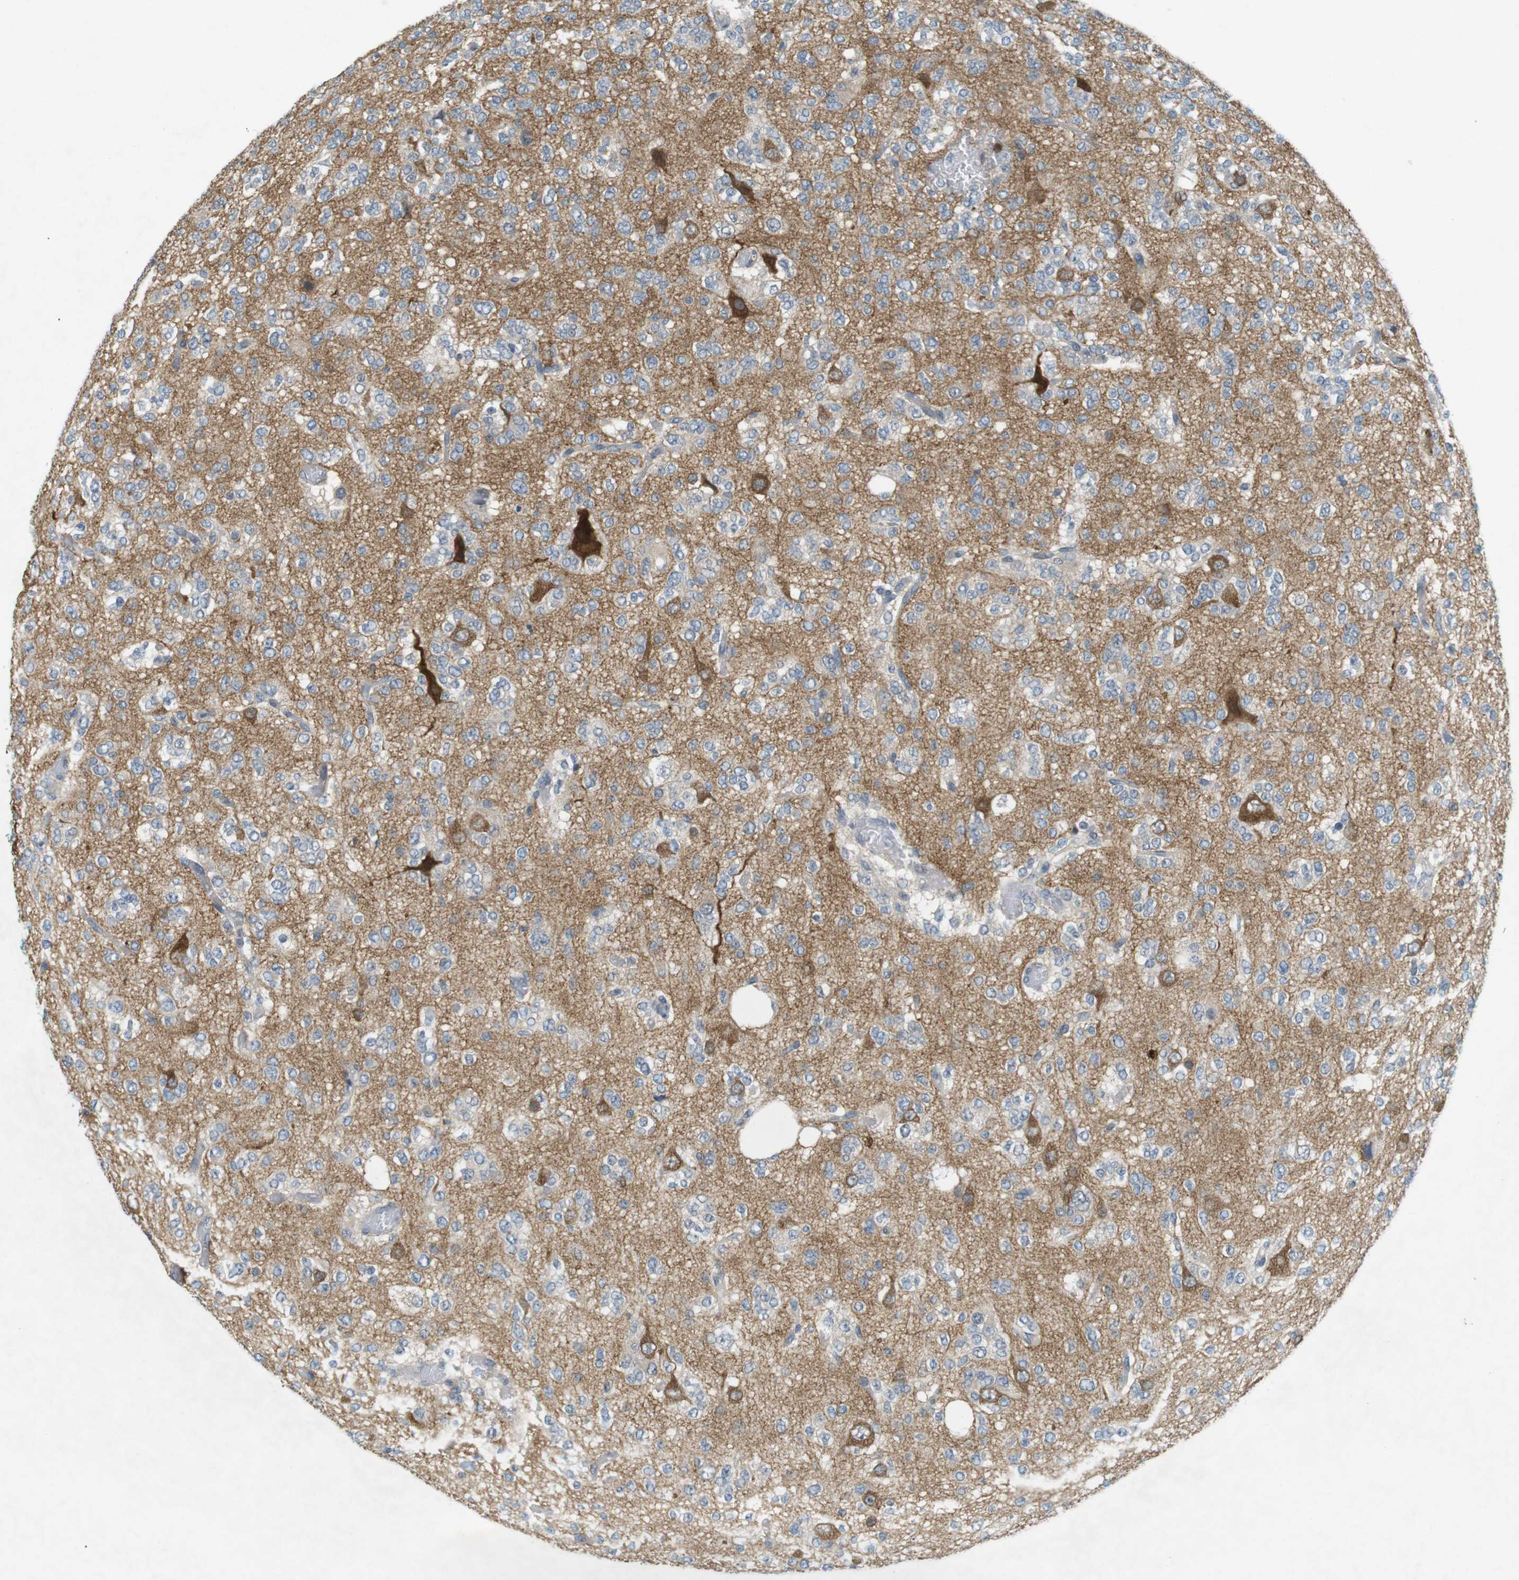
{"staining": {"intensity": "moderate", "quantity": "<25%", "location": "cytoplasmic/membranous"}, "tissue": "glioma", "cell_type": "Tumor cells", "image_type": "cancer", "snomed": [{"axis": "morphology", "description": "Glioma, malignant, Low grade"}, {"axis": "topography", "description": "Brain"}], "caption": "Brown immunohistochemical staining in glioma shows moderate cytoplasmic/membranous positivity in approximately <25% of tumor cells. (Brightfield microscopy of DAB IHC at high magnification).", "gene": "RTN3", "patient": {"sex": "male", "age": 38}}